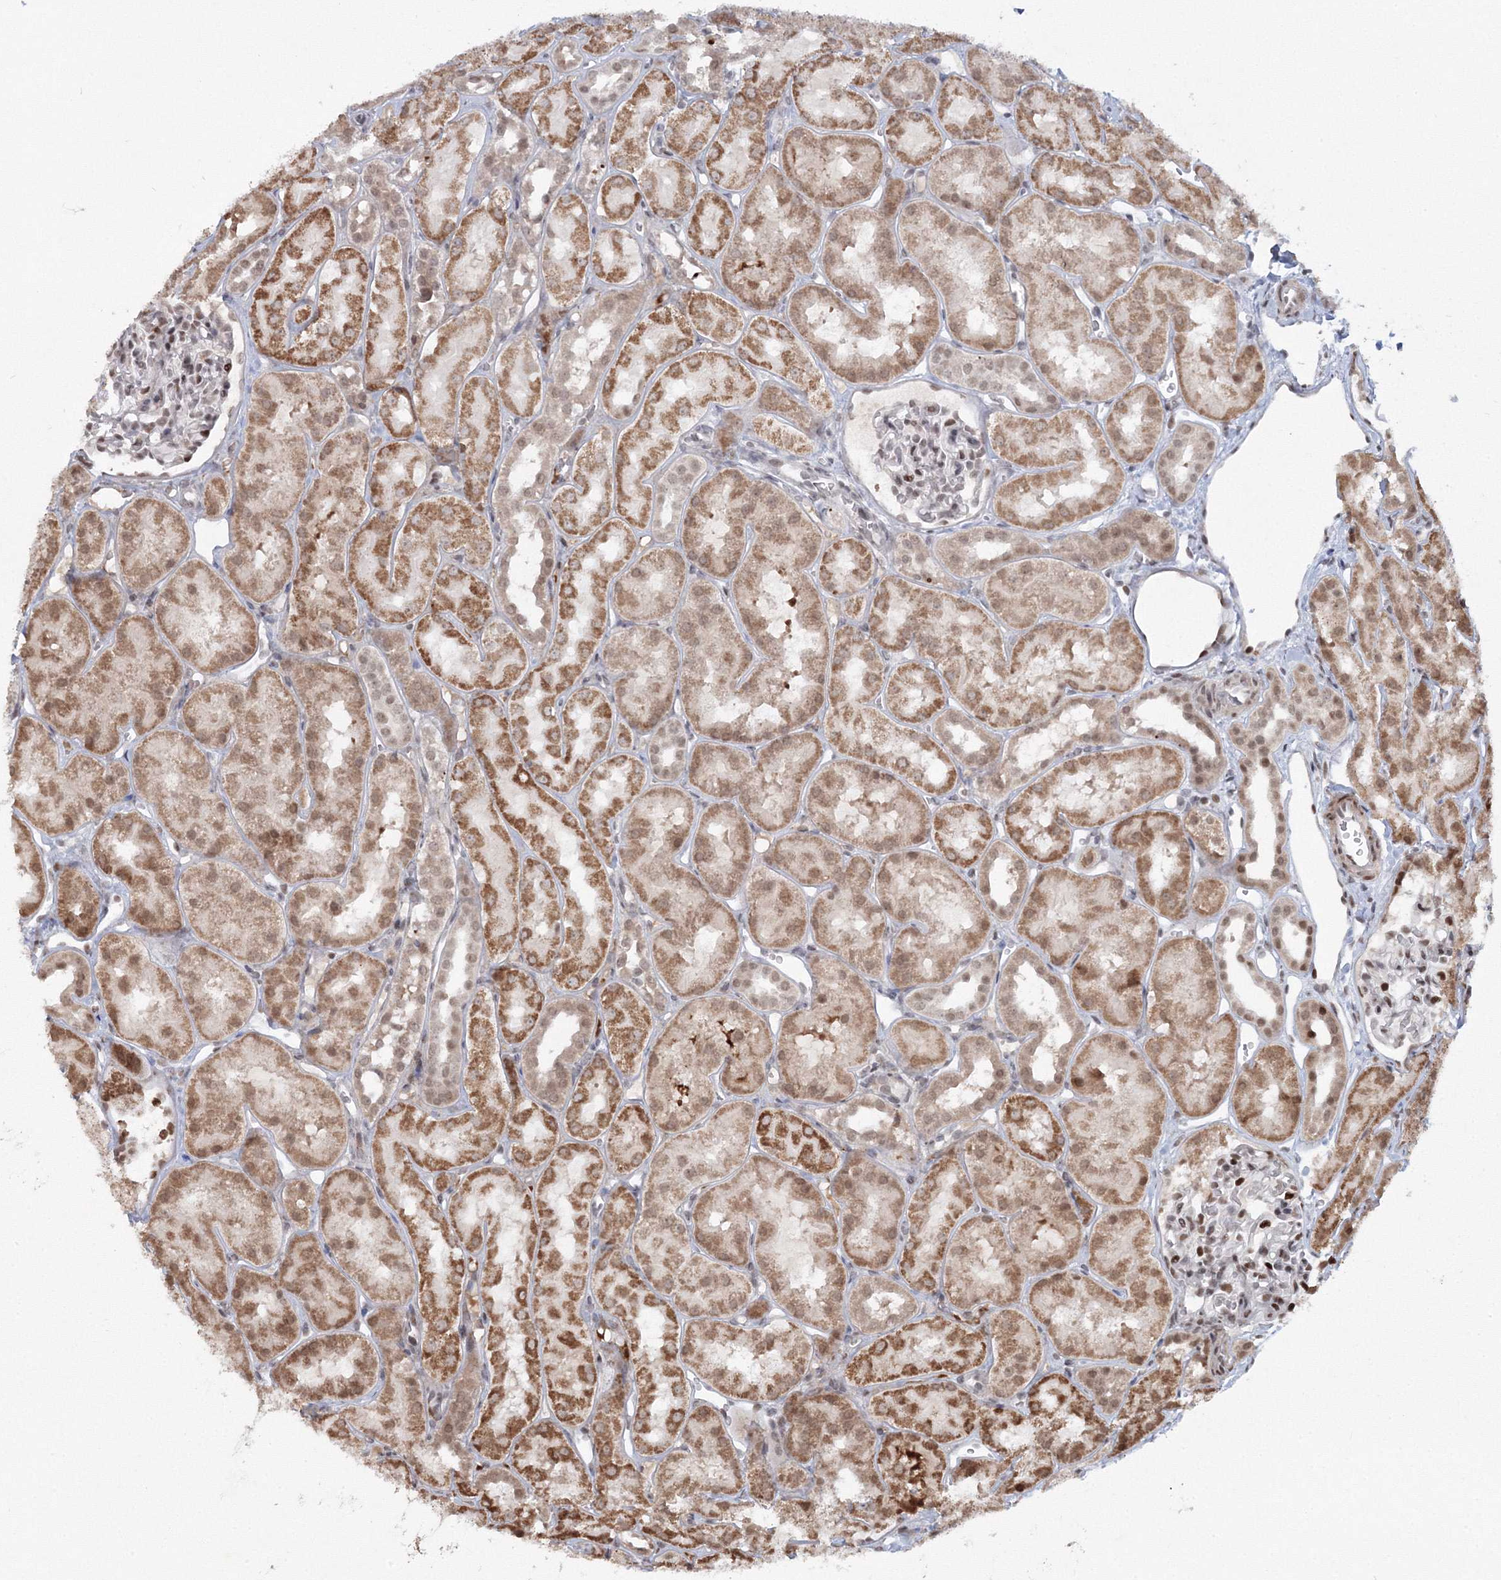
{"staining": {"intensity": "weak", "quantity": "<25%", "location": "nuclear"}, "tissue": "kidney", "cell_type": "Cells in glomeruli", "image_type": "normal", "snomed": [{"axis": "morphology", "description": "Normal tissue, NOS"}, {"axis": "topography", "description": "Kidney"}, {"axis": "topography", "description": "Urinary bladder"}], "caption": "Immunohistochemical staining of unremarkable kidney exhibits no significant expression in cells in glomeruli.", "gene": "C3orf33", "patient": {"sex": "male", "age": 16}}